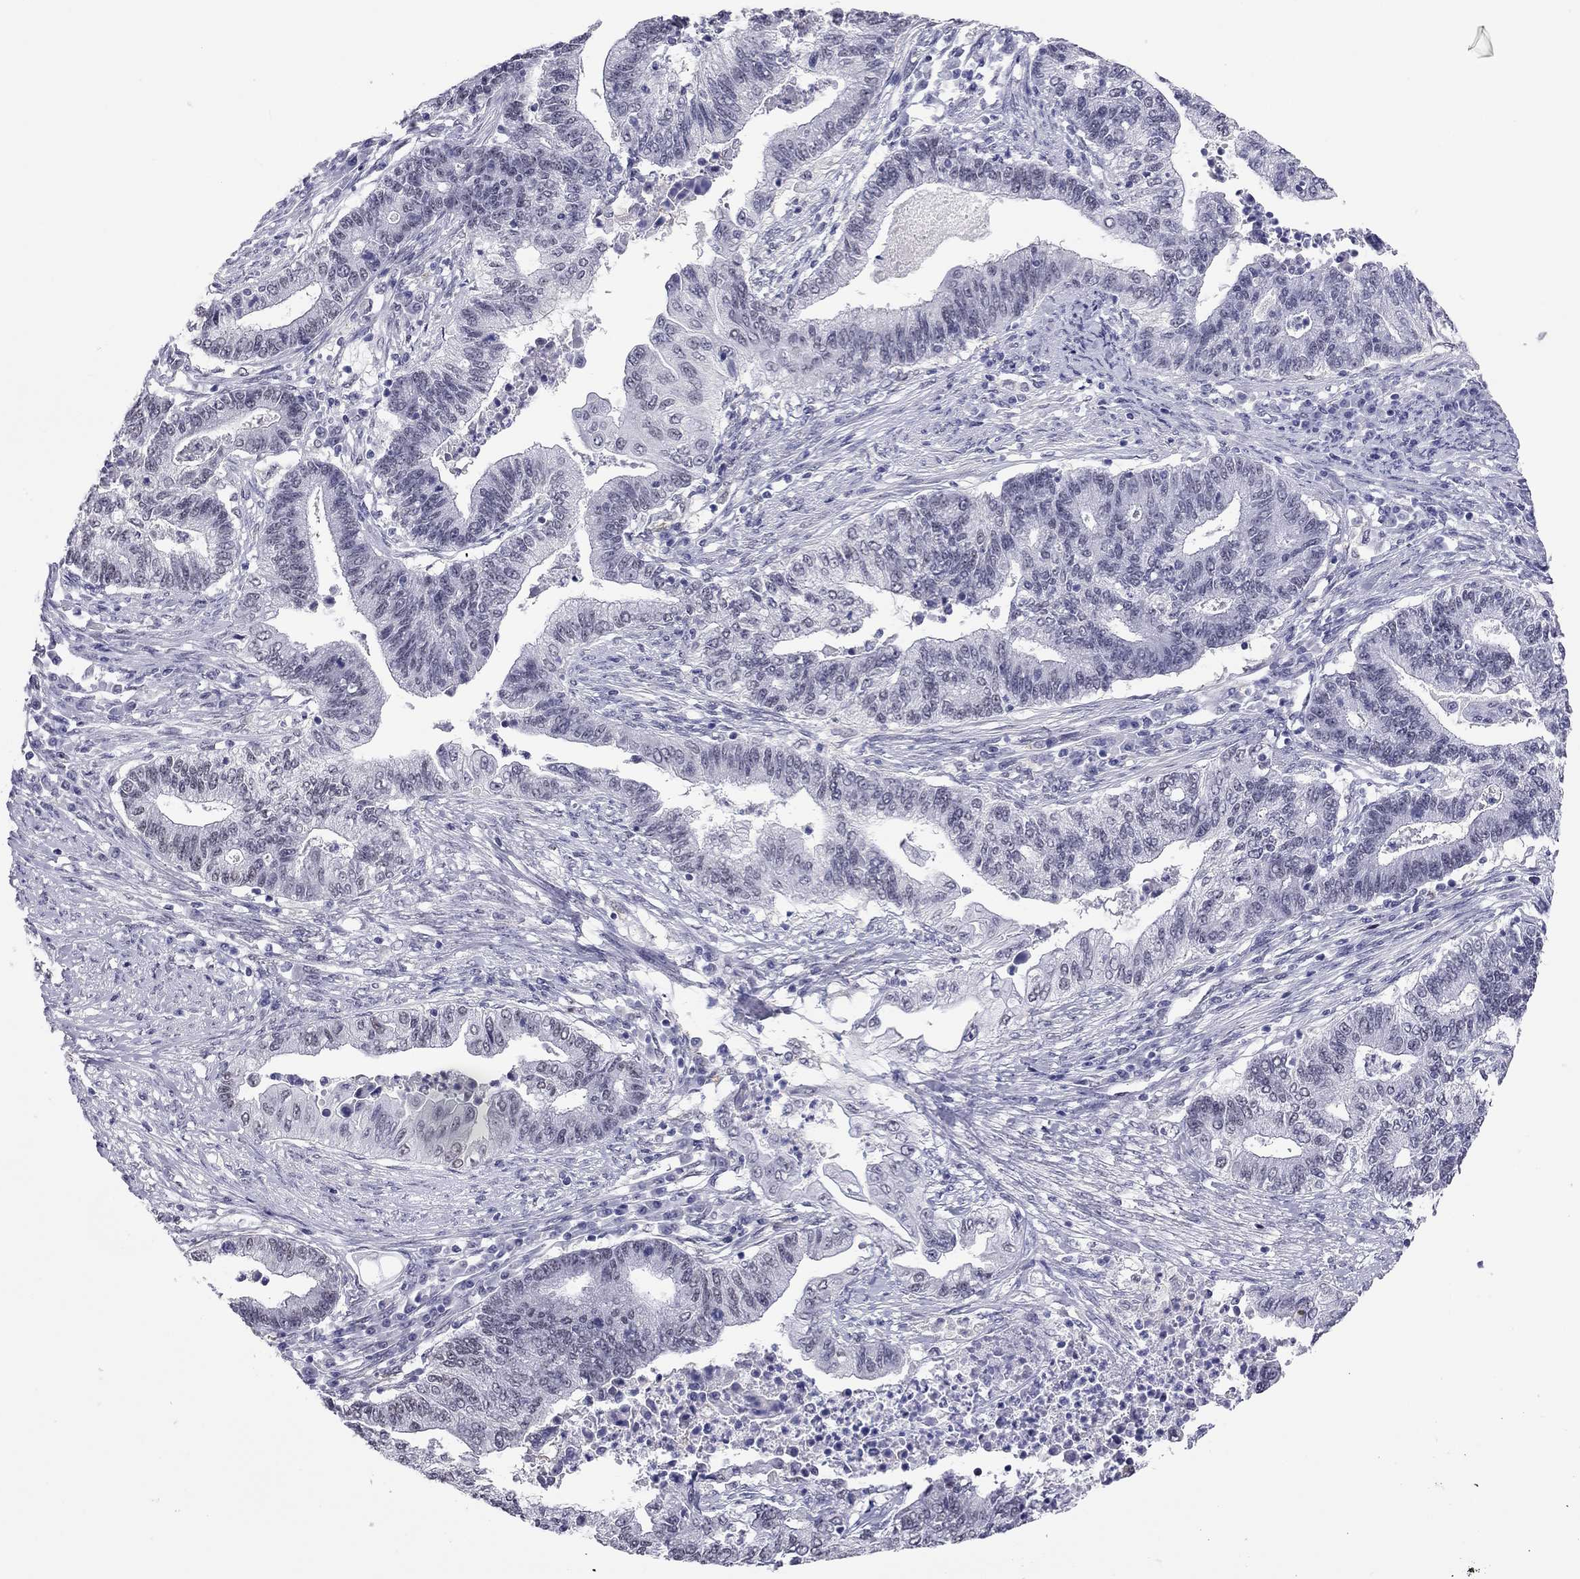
{"staining": {"intensity": "negative", "quantity": "none", "location": "none"}, "tissue": "endometrial cancer", "cell_type": "Tumor cells", "image_type": "cancer", "snomed": [{"axis": "morphology", "description": "Adenocarcinoma, NOS"}, {"axis": "topography", "description": "Uterus"}, {"axis": "topography", "description": "Endometrium"}], "caption": "IHC micrograph of endometrial adenocarcinoma stained for a protein (brown), which demonstrates no staining in tumor cells.", "gene": "DOT1L", "patient": {"sex": "female", "age": 54}}